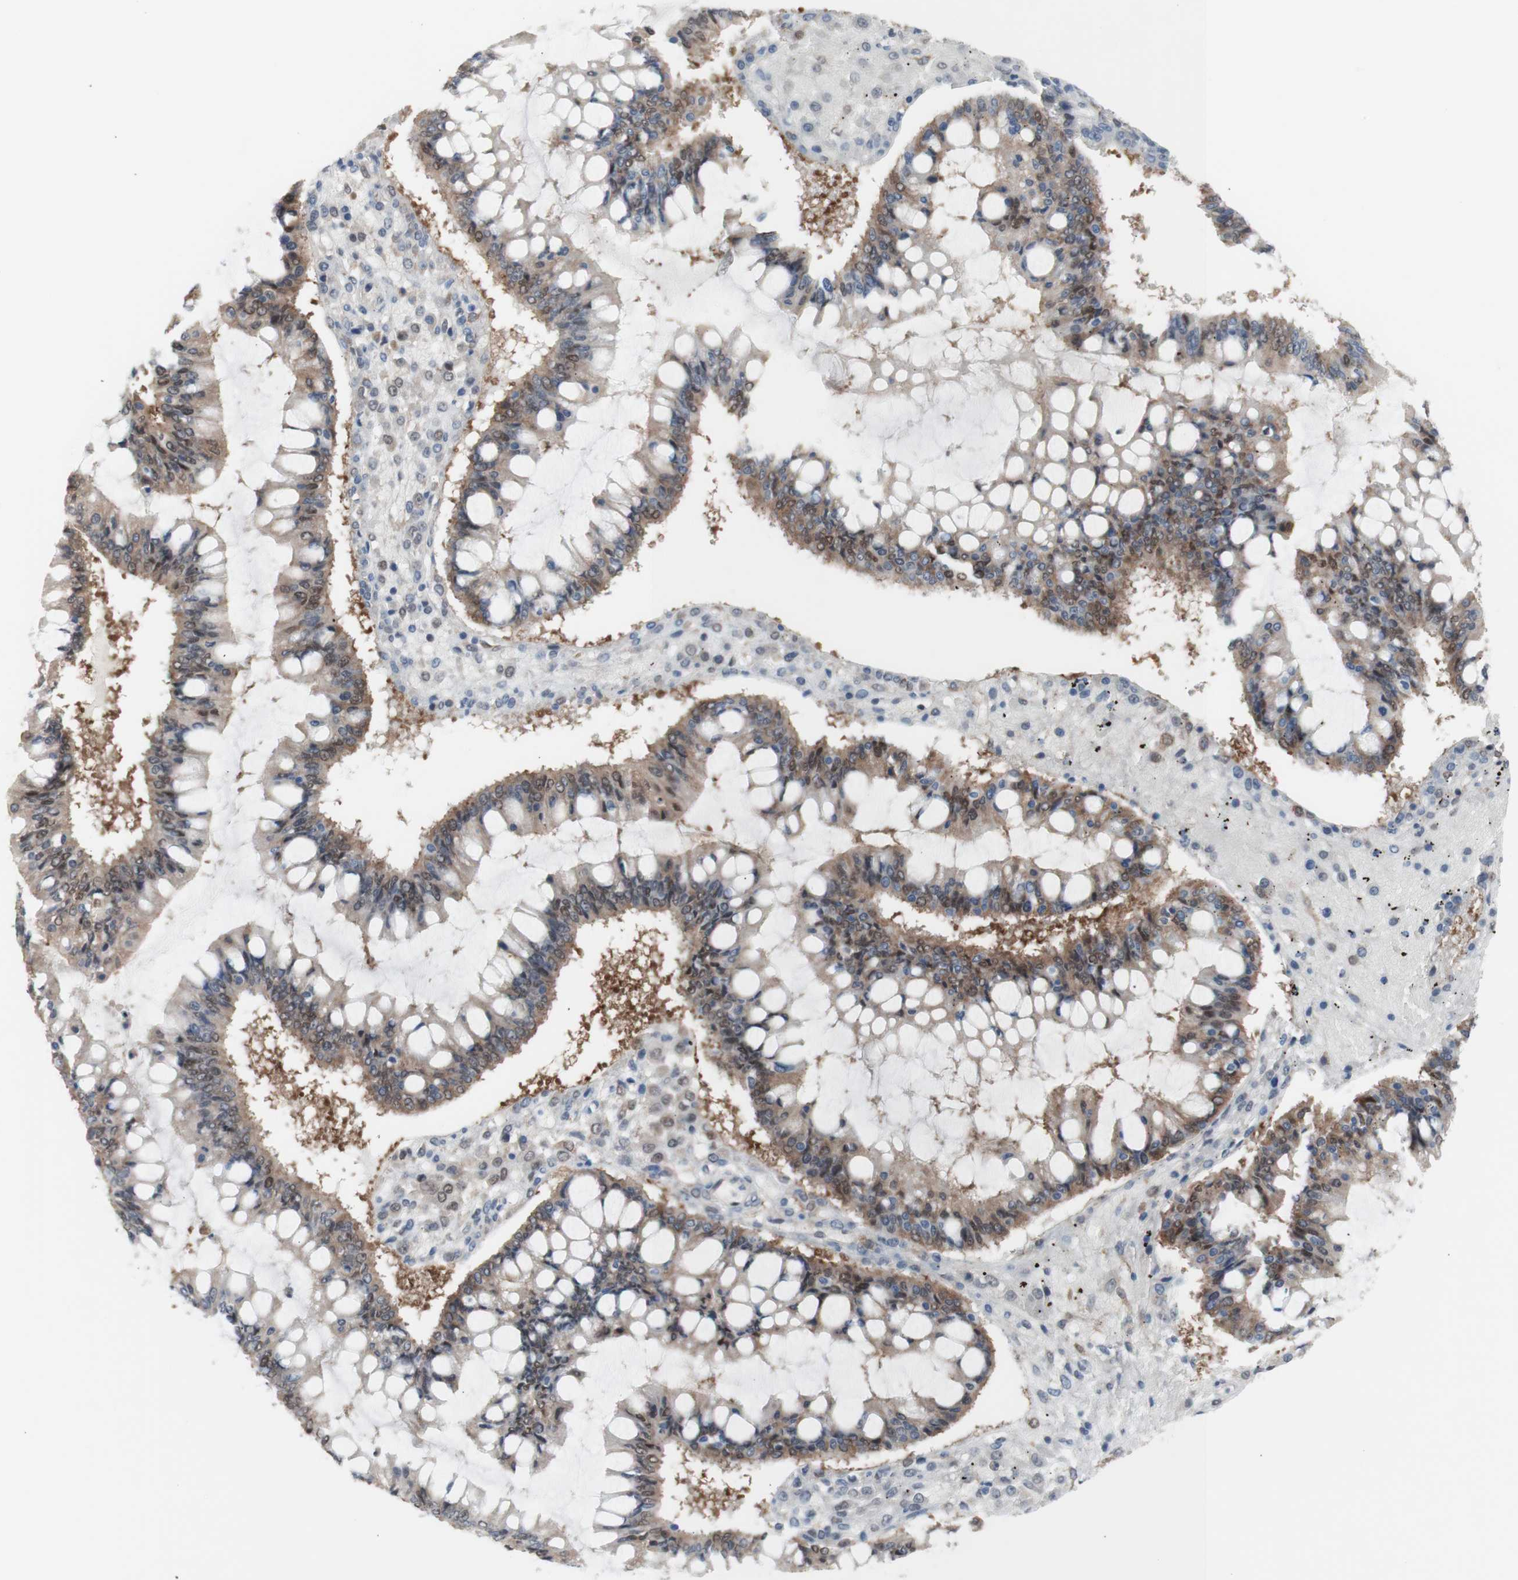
{"staining": {"intensity": "weak", "quantity": ">75%", "location": "cytoplasmic/membranous"}, "tissue": "ovarian cancer", "cell_type": "Tumor cells", "image_type": "cancer", "snomed": [{"axis": "morphology", "description": "Cystadenocarcinoma, mucinous, NOS"}, {"axis": "topography", "description": "Ovary"}], "caption": "Immunohistochemistry of ovarian cancer (mucinous cystadenocarcinoma) displays low levels of weak cytoplasmic/membranous expression in about >75% of tumor cells. The staining was performed using DAB to visualize the protein expression in brown, while the nuclei were stained in blue with hematoxylin (Magnification: 20x).", "gene": "PRMT5", "patient": {"sex": "female", "age": 73}}